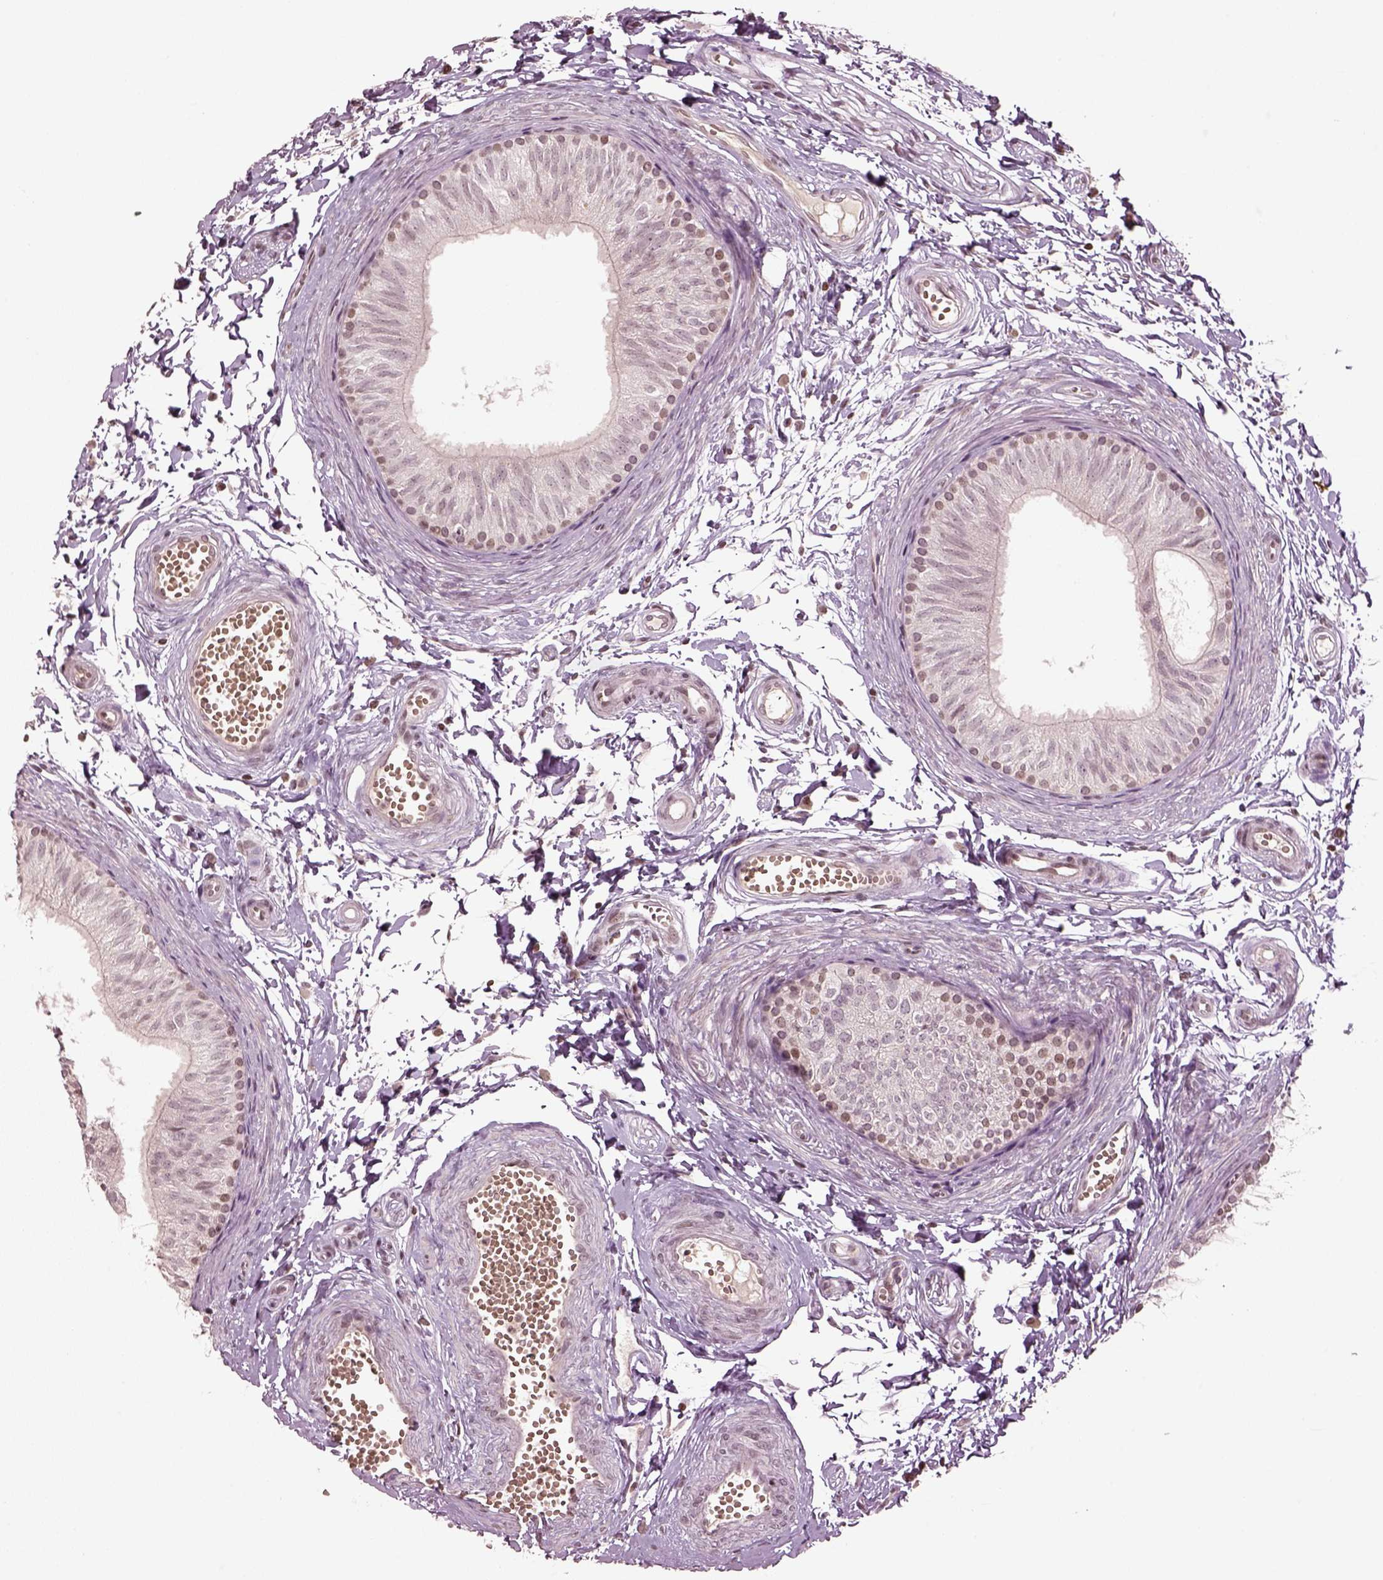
{"staining": {"intensity": "weak", "quantity": "<25%", "location": "nuclear"}, "tissue": "epididymis", "cell_type": "Glandular cells", "image_type": "normal", "snomed": [{"axis": "morphology", "description": "Normal tissue, NOS"}, {"axis": "topography", "description": "Epididymis"}], "caption": "Epididymis stained for a protein using IHC reveals no expression glandular cells.", "gene": "GRM4", "patient": {"sex": "male", "age": 22}}